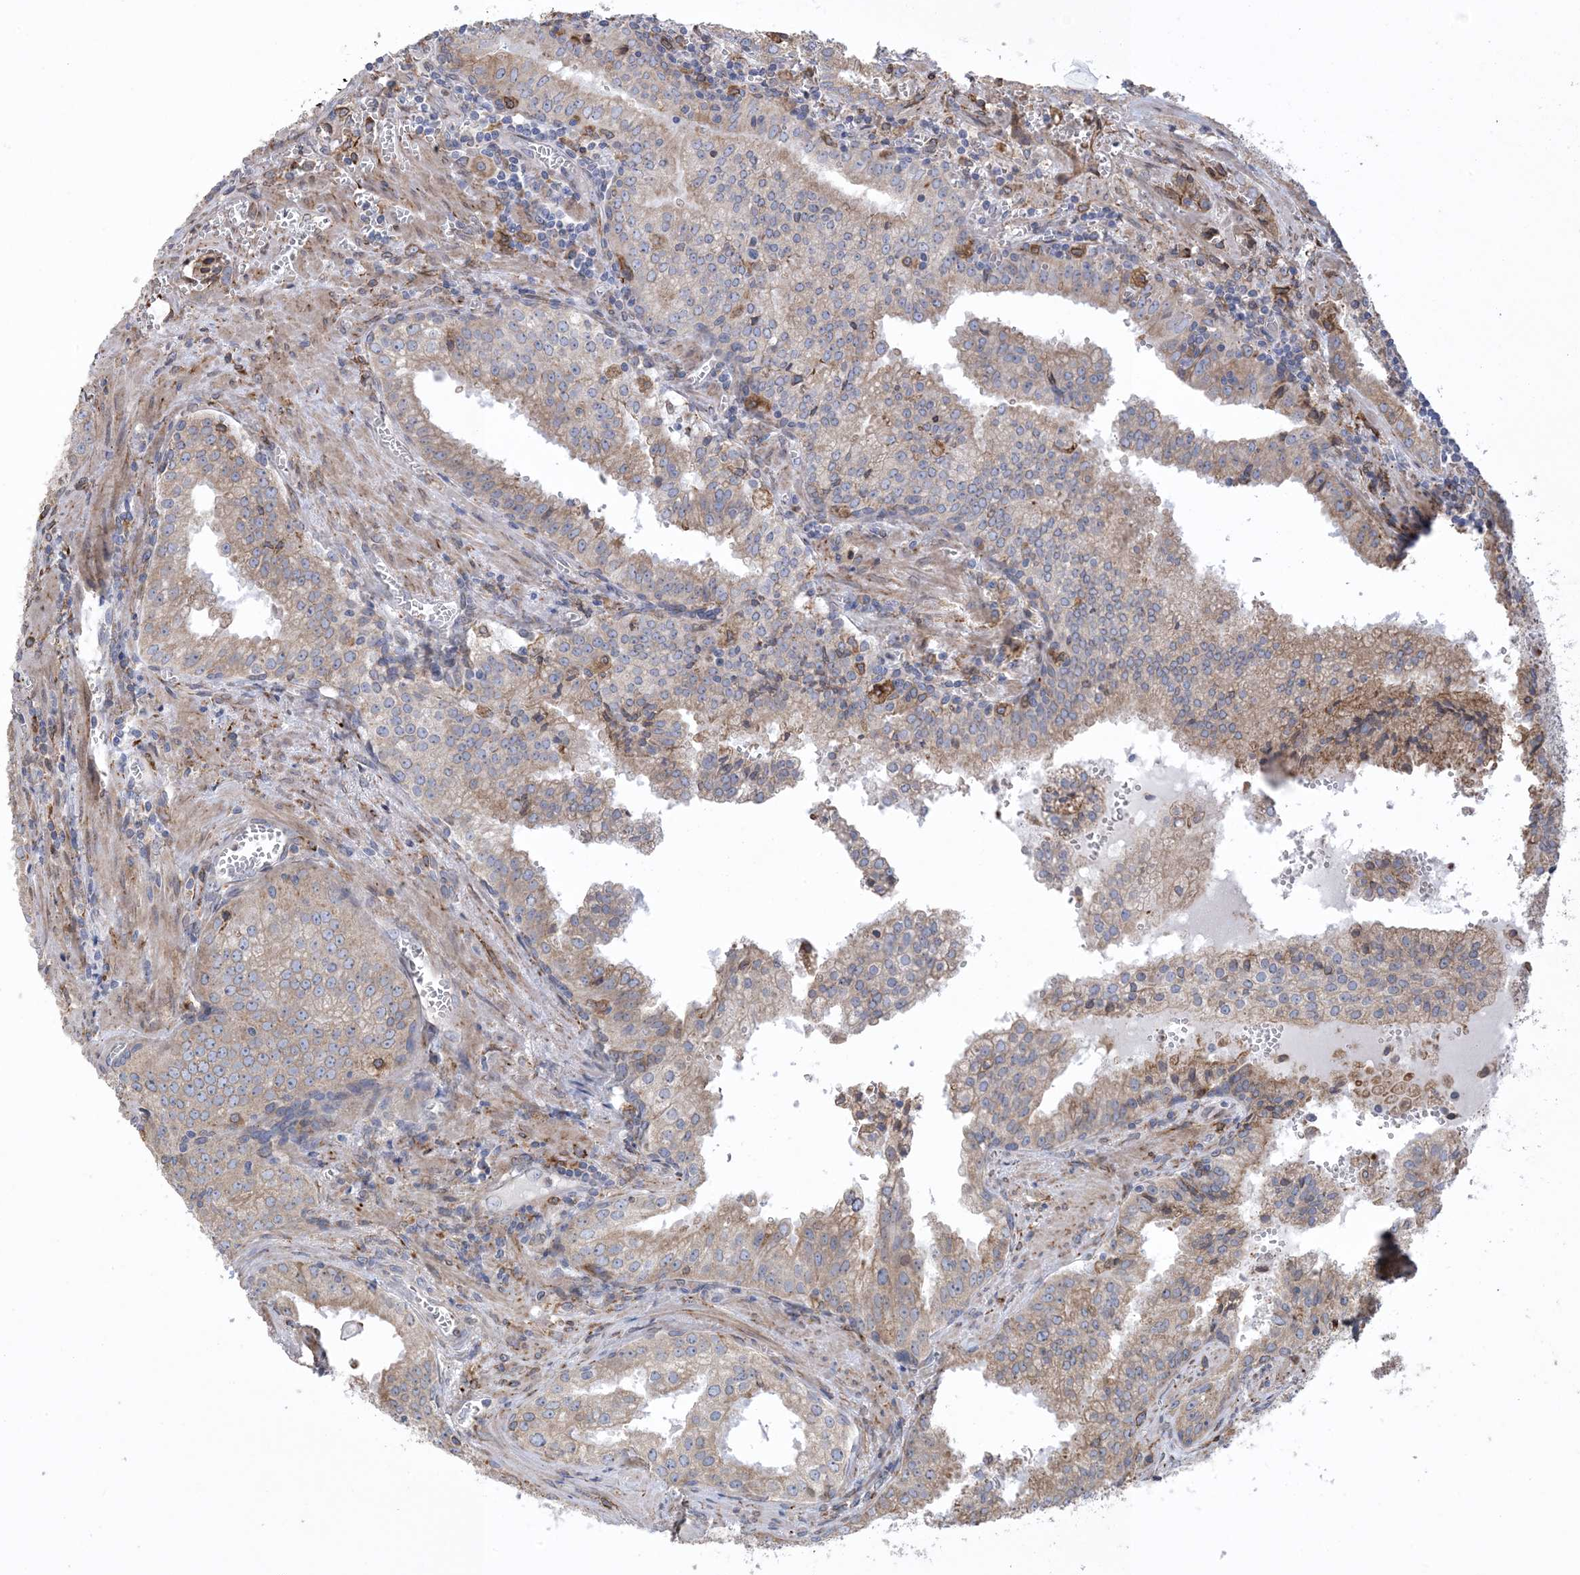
{"staining": {"intensity": "weak", "quantity": ">75%", "location": "cytoplasmic/membranous"}, "tissue": "prostate cancer", "cell_type": "Tumor cells", "image_type": "cancer", "snomed": [{"axis": "morphology", "description": "Adenocarcinoma, High grade"}, {"axis": "topography", "description": "Prostate"}], "caption": "A brown stain highlights weak cytoplasmic/membranous staining of a protein in prostate adenocarcinoma (high-grade) tumor cells.", "gene": "SHANK1", "patient": {"sex": "male", "age": 68}}